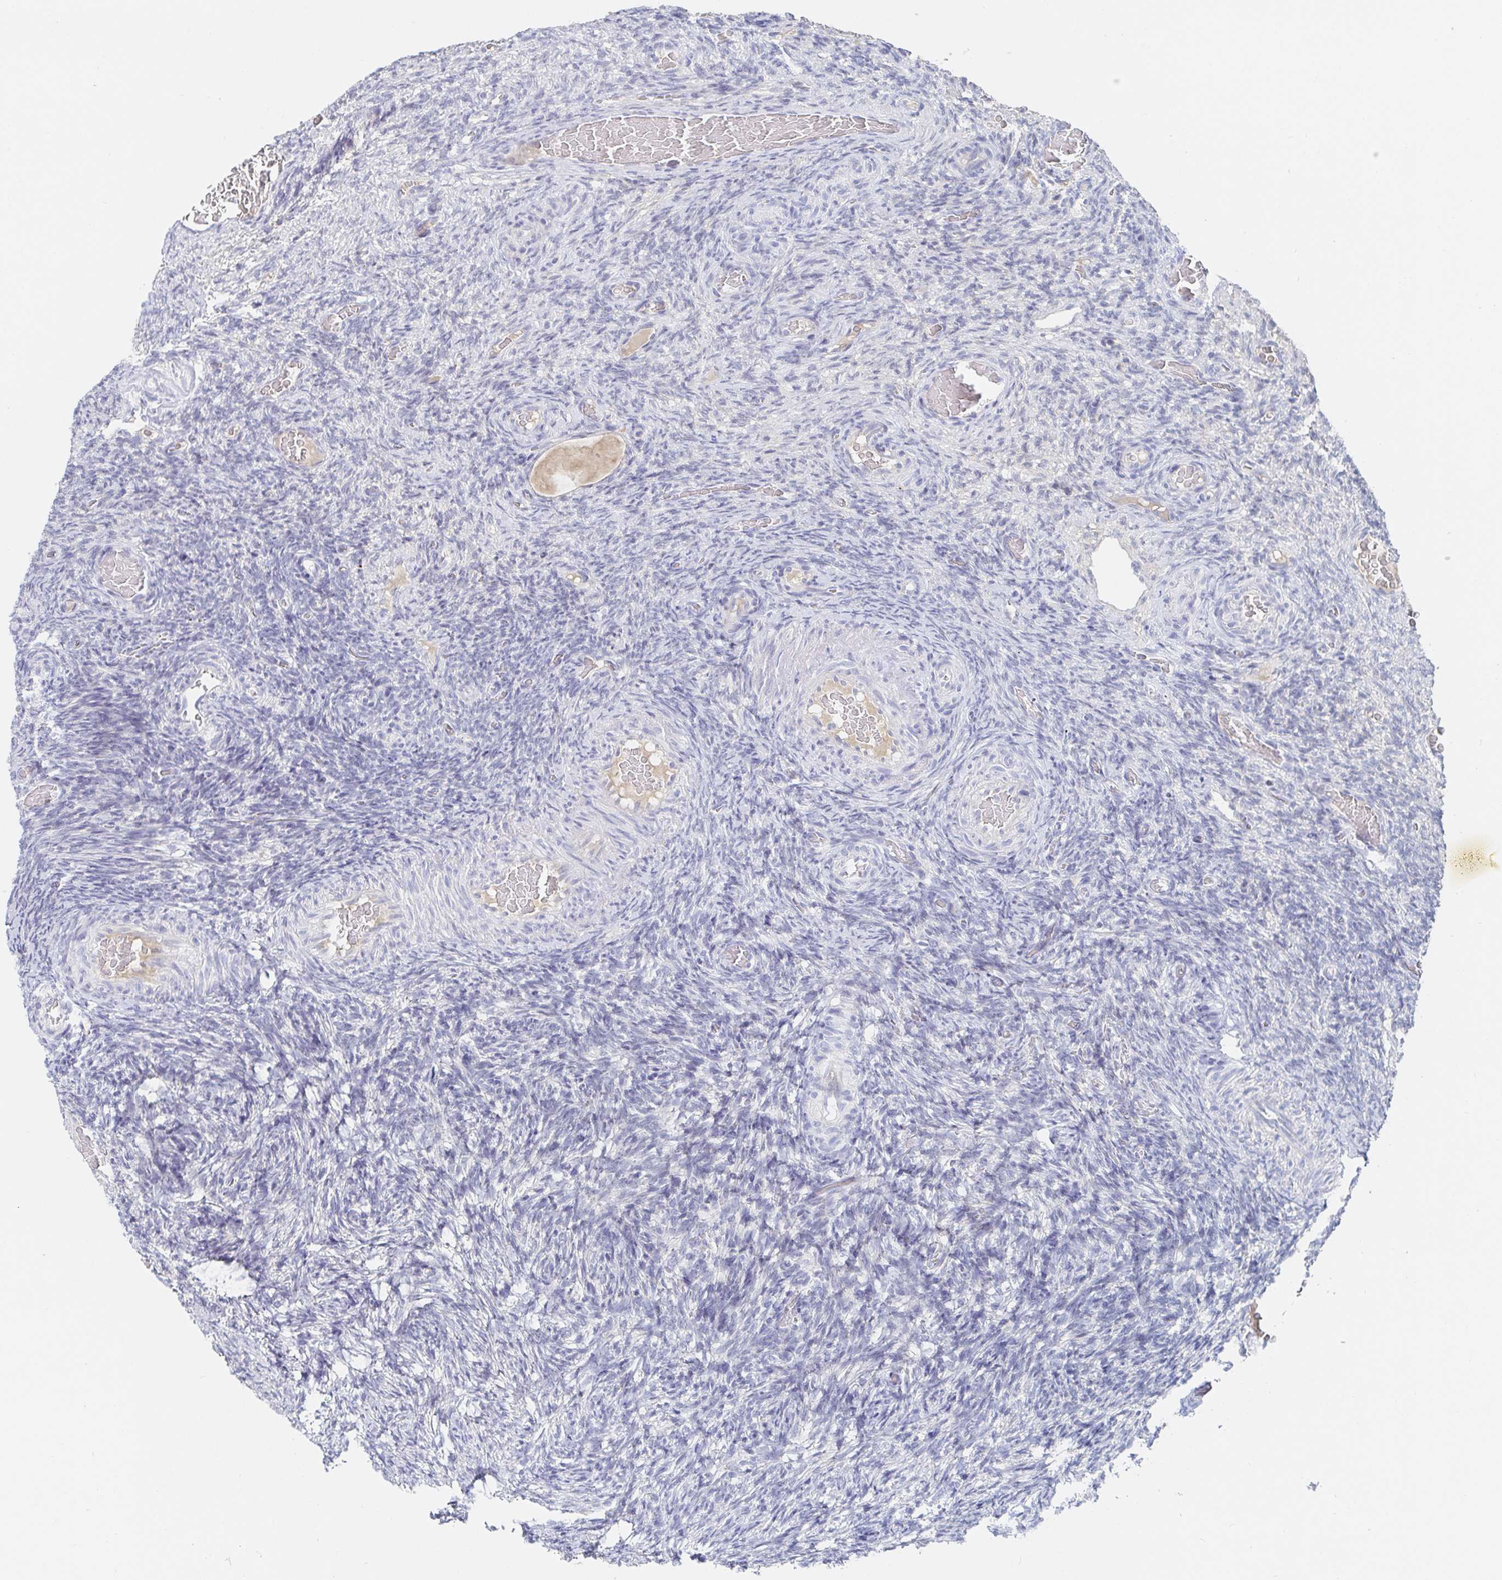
{"staining": {"intensity": "negative", "quantity": "none", "location": "none"}, "tissue": "ovary", "cell_type": "Ovarian stroma cells", "image_type": "normal", "snomed": [{"axis": "morphology", "description": "Normal tissue, NOS"}, {"axis": "topography", "description": "Ovary"}], "caption": "Ovarian stroma cells are negative for brown protein staining in benign ovary. (DAB (3,3'-diaminobenzidine) immunohistochemistry with hematoxylin counter stain).", "gene": "ZNF100", "patient": {"sex": "female", "age": 34}}